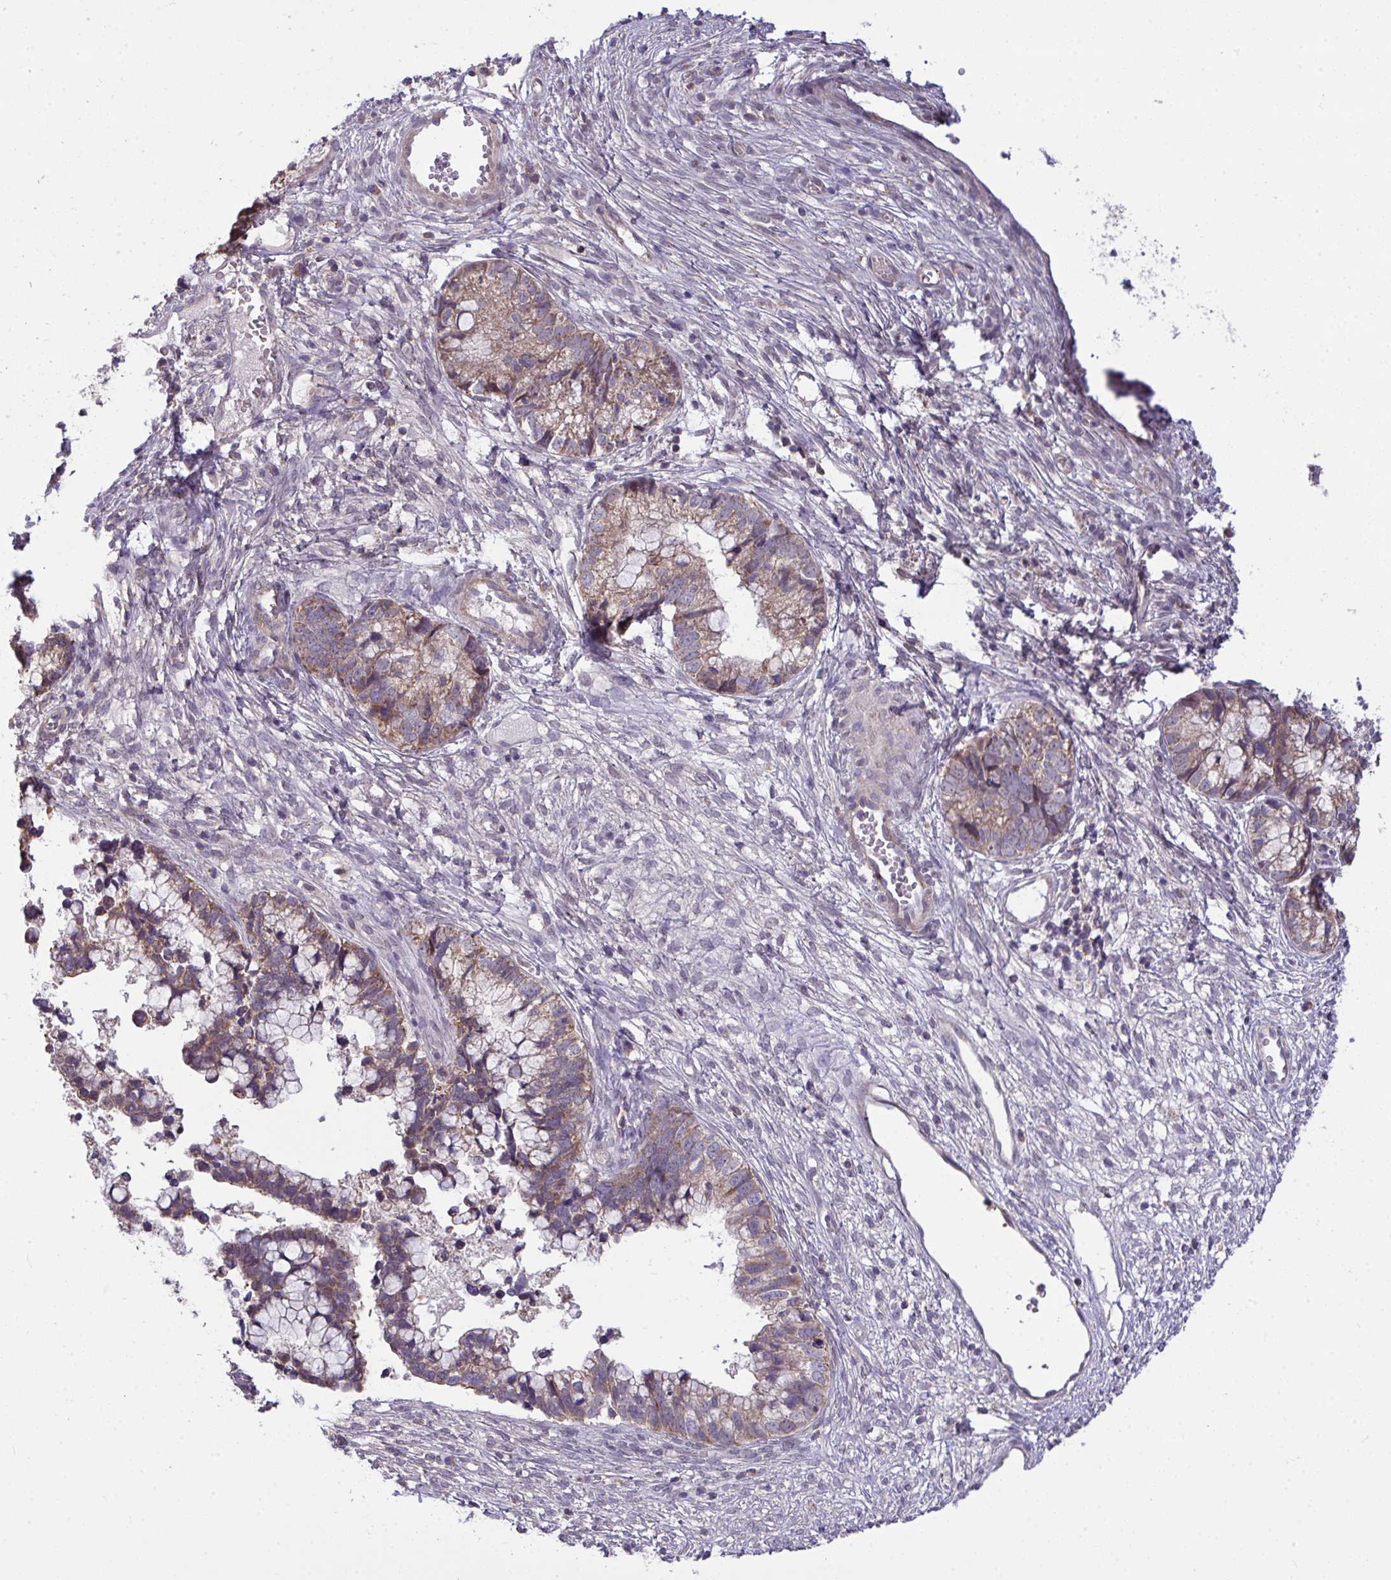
{"staining": {"intensity": "weak", "quantity": "25%-75%", "location": "cytoplasmic/membranous"}, "tissue": "cervical cancer", "cell_type": "Tumor cells", "image_type": "cancer", "snomed": [{"axis": "morphology", "description": "Adenocarcinoma, NOS"}, {"axis": "topography", "description": "Cervix"}], "caption": "Protein staining shows weak cytoplasmic/membranous positivity in approximately 25%-75% of tumor cells in adenocarcinoma (cervical).", "gene": "PPM1H", "patient": {"sex": "female", "age": 44}}